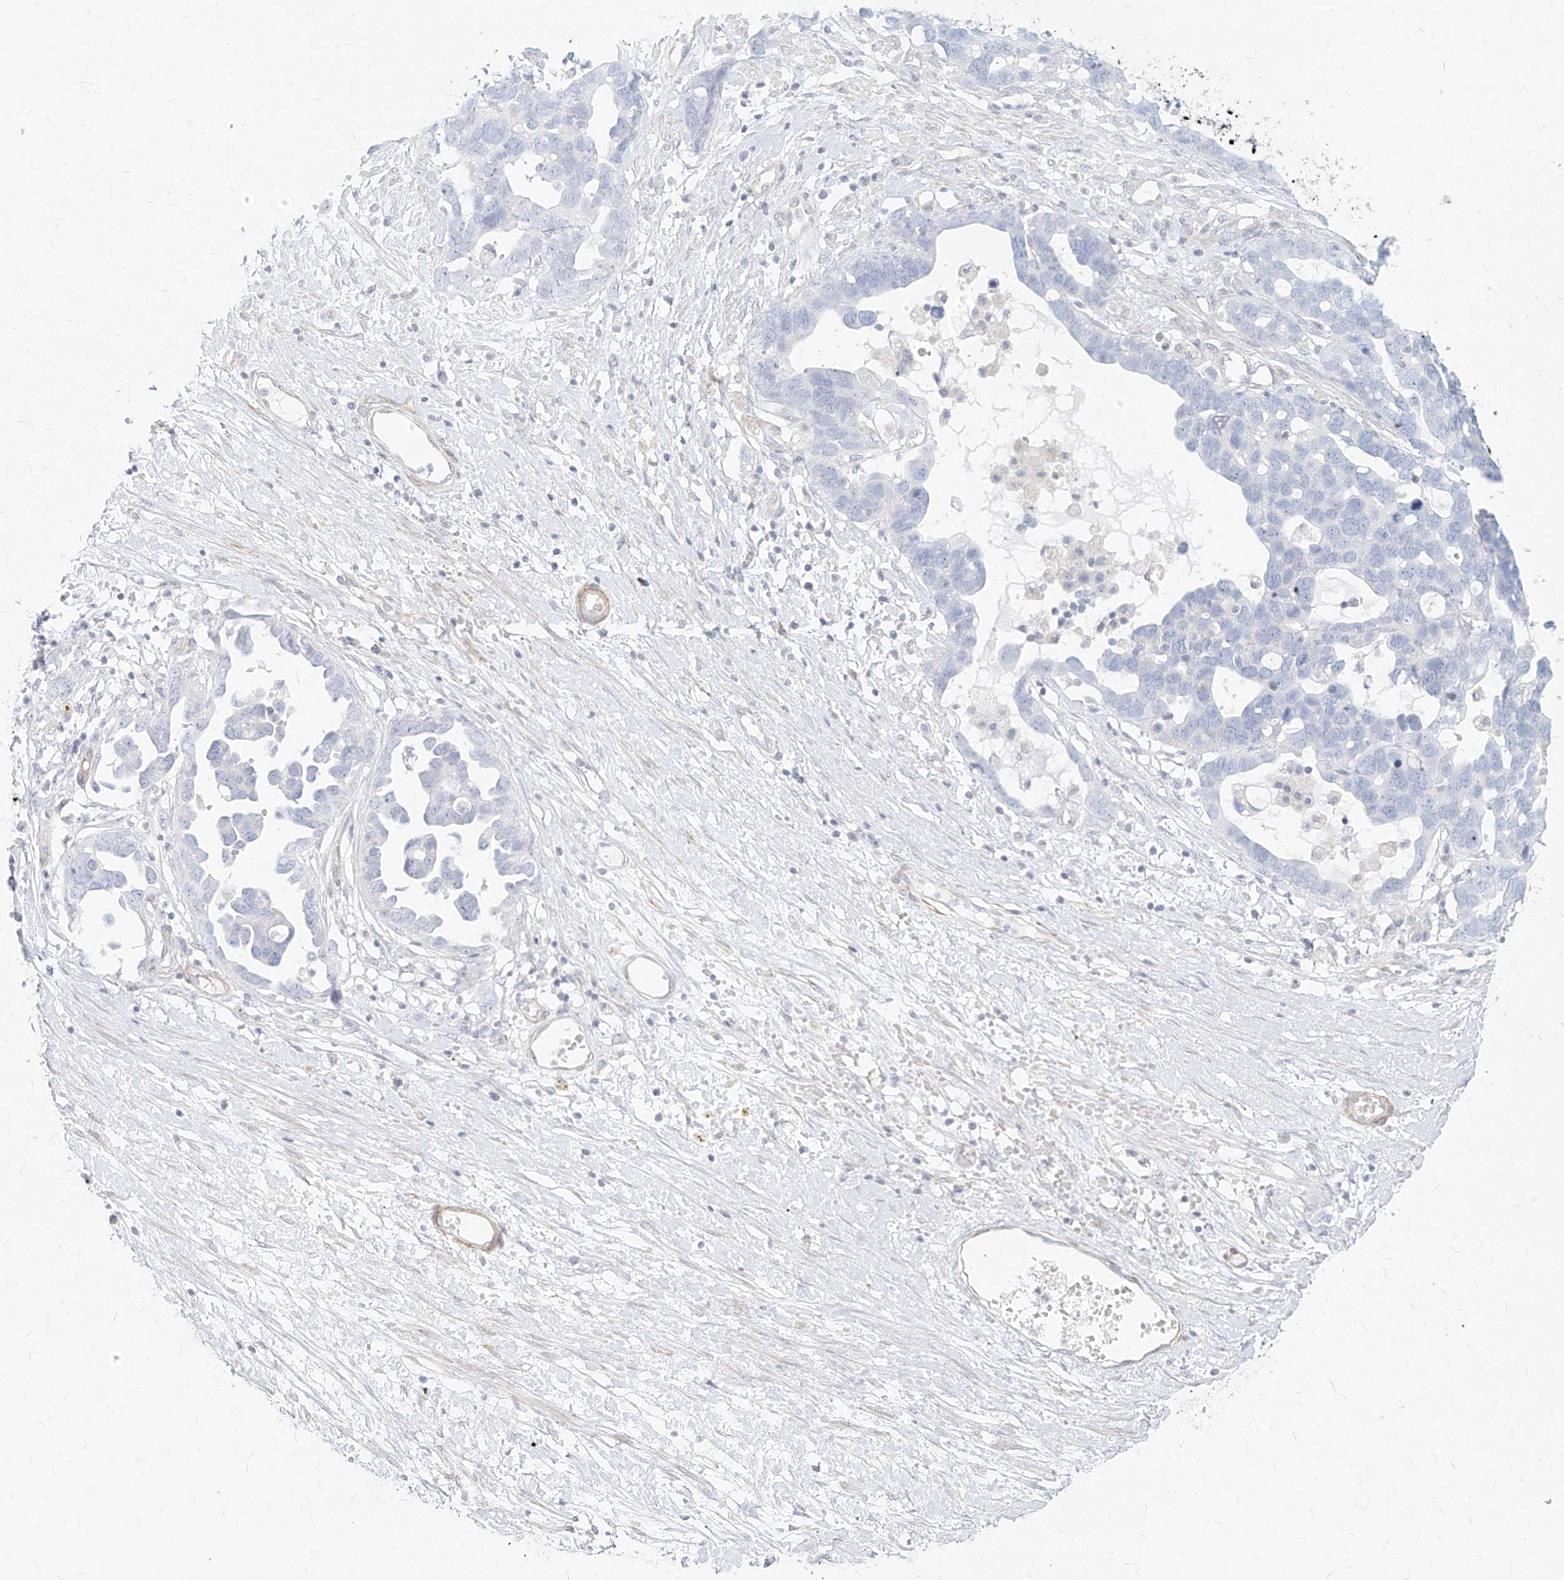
{"staining": {"intensity": "negative", "quantity": "none", "location": "none"}, "tissue": "ovarian cancer", "cell_type": "Tumor cells", "image_type": "cancer", "snomed": [{"axis": "morphology", "description": "Cystadenocarcinoma, serous, NOS"}, {"axis": "topography", "description": "Ovary"}], "caption": "Tumor cells are negative for brown protein staining in serous cystadenocarcinoma (ovarian).", "gene": "ITPKB", "patient": {"sex": "female", "age": 54}}